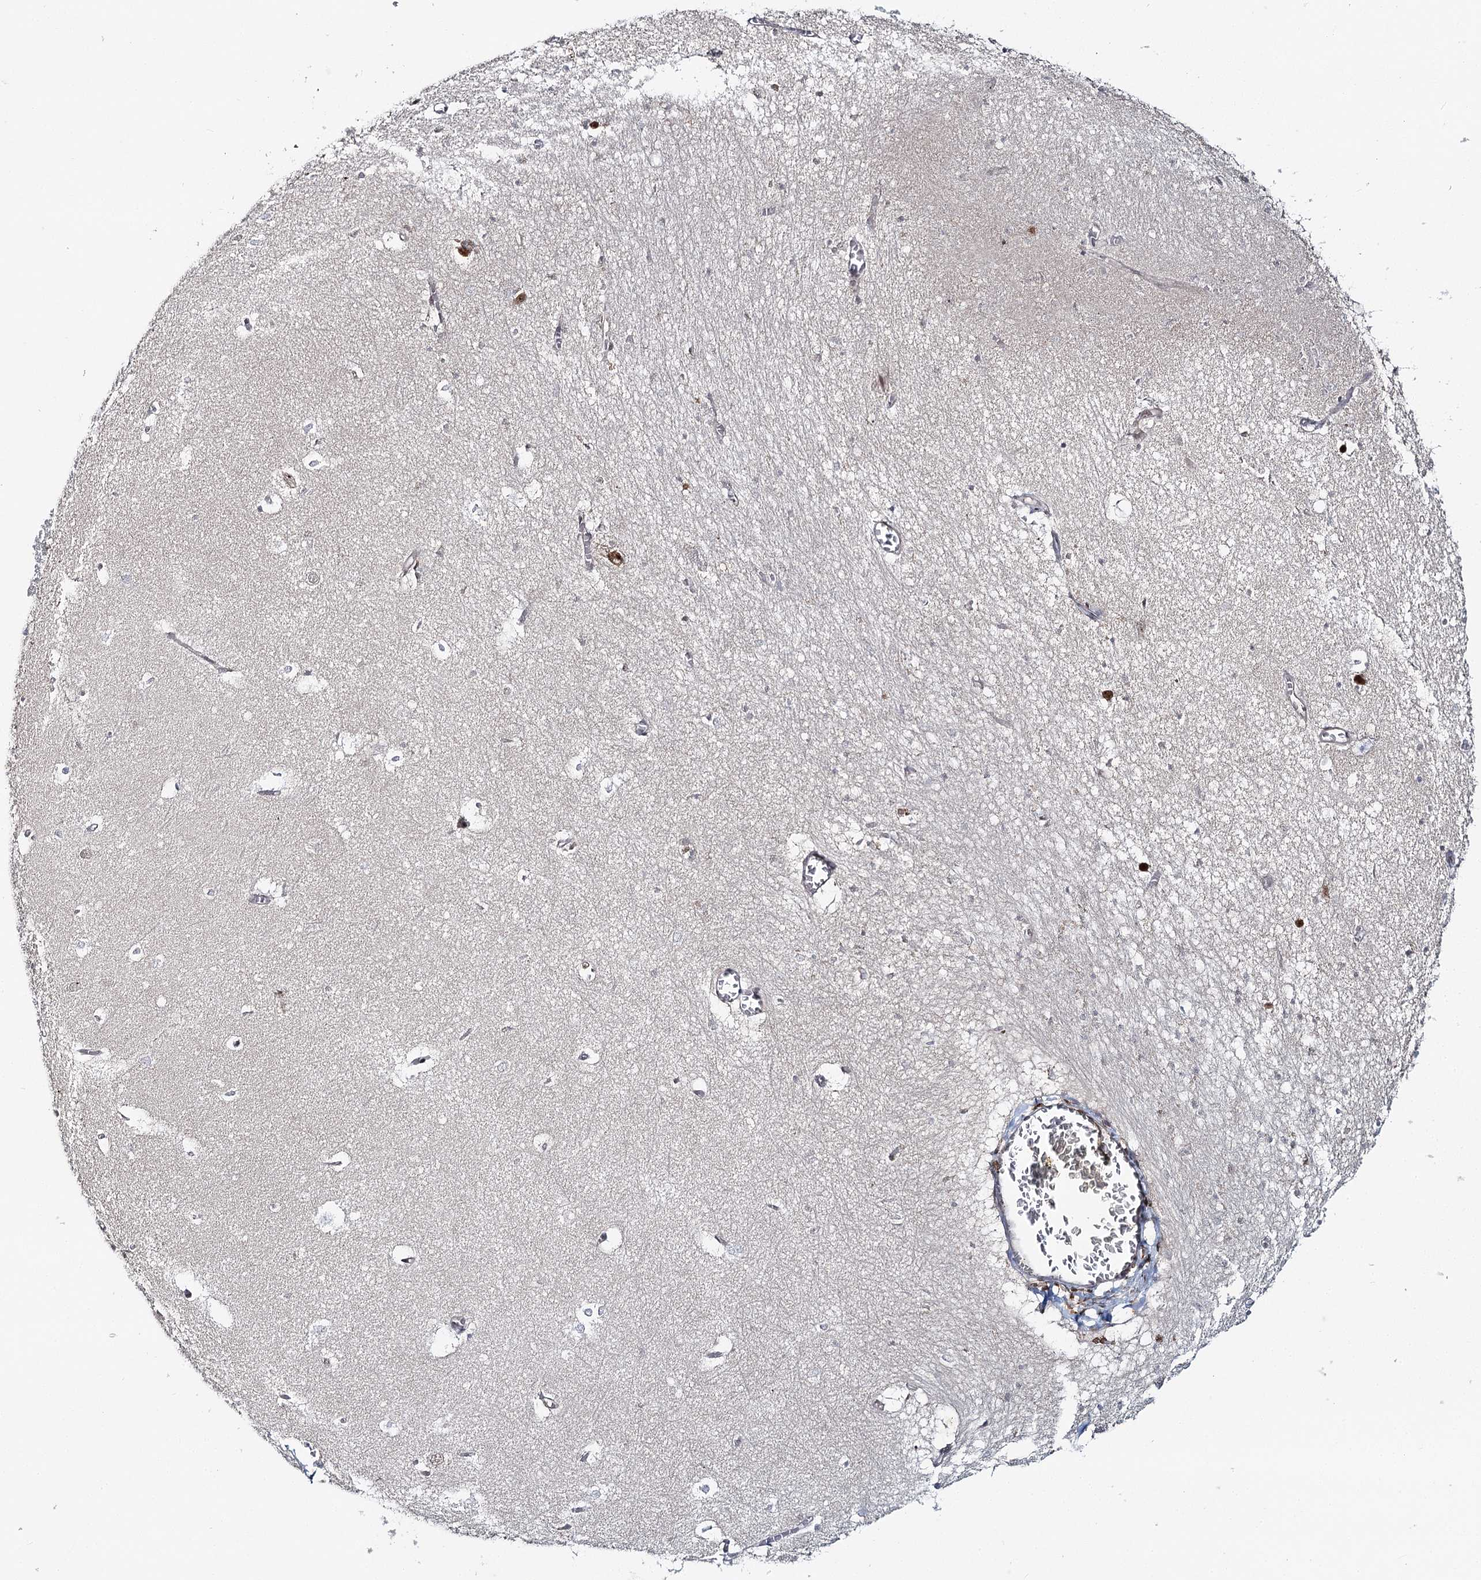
{"staining": {"intensity": "strong", "quantity": "<25%", "location": "nuclear"}, "tissue": "hippocampus", "cell_type": "Glial cells", "image_type": "normal", "snomed": [{"axis": "morphology", "description": "Normal tissue, NOS"}, {"axis": "topography", "description": "Hippocampus"}], "caption": "Hippocampus stained with immunohistochemistry (IHC) reveals strong nuclear positivity in about <25% of glial cells. The staining was performed using DAB to visualize the protein expression in brown, while the nuclei were stained in blue with hematoxylin (Magnification: 20x).", "gene": "FAM120B", "patient": {"sex": "female", "age": 64}}